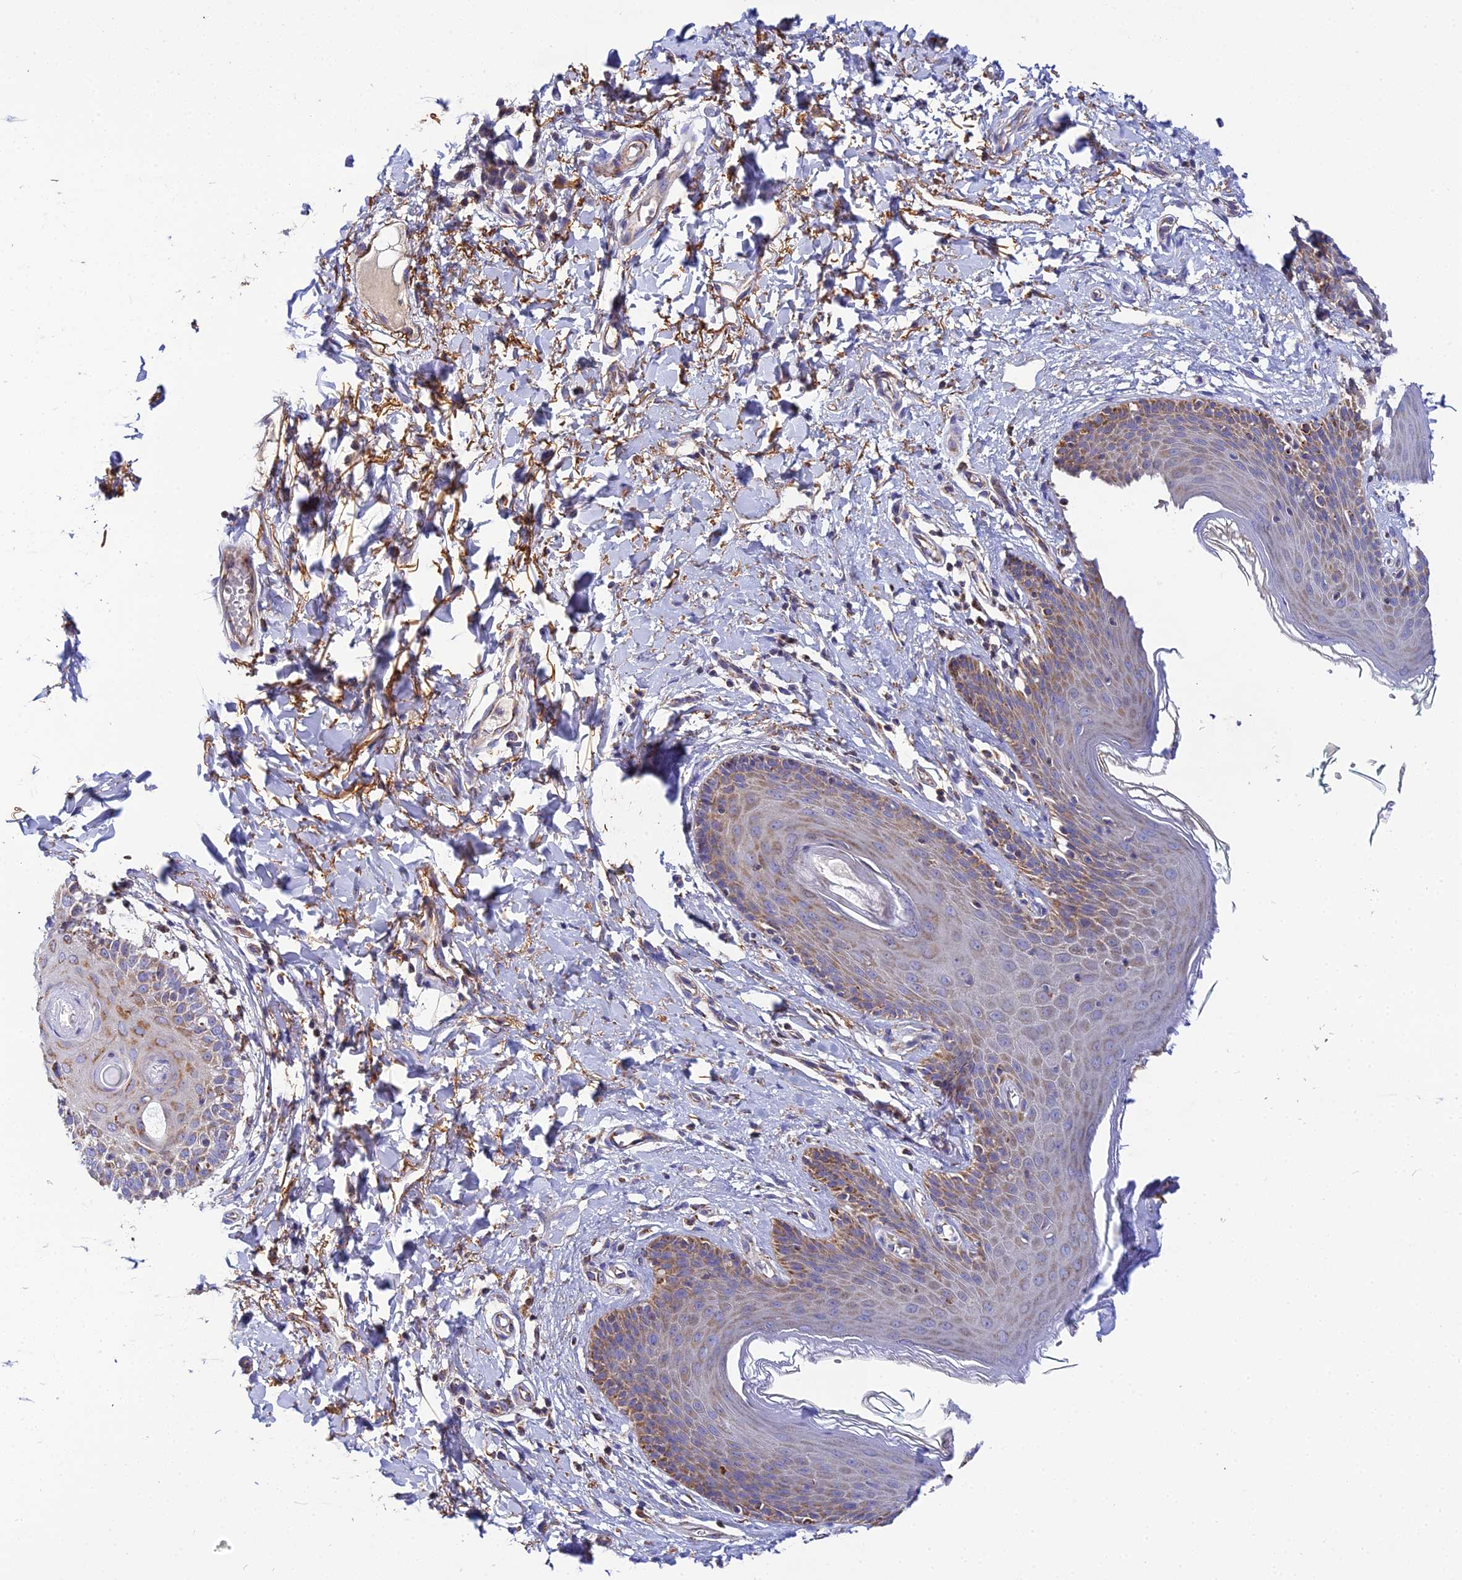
{"staining": {"intensity": "moderate", "quantity": "<25%", "location": "cytoplasmic/membranous"}, "tissue": "skin", "cell_type": "Epidermal cells", "image_type": "normal", "snomed": [{"axis": "morphology", "description": "Normal tissue, NOS"}, {"axis": "topography", "description": "Vulva"}], "caption": "Immunohistochemical staining of benign human skin exhibits <25% levels of moderate cytoplasmic/membranous protein expression in about <25% of epidermal cells.", "gene": "NIPSNAP3A", "patient": {"sex": "female", "age": 66}}